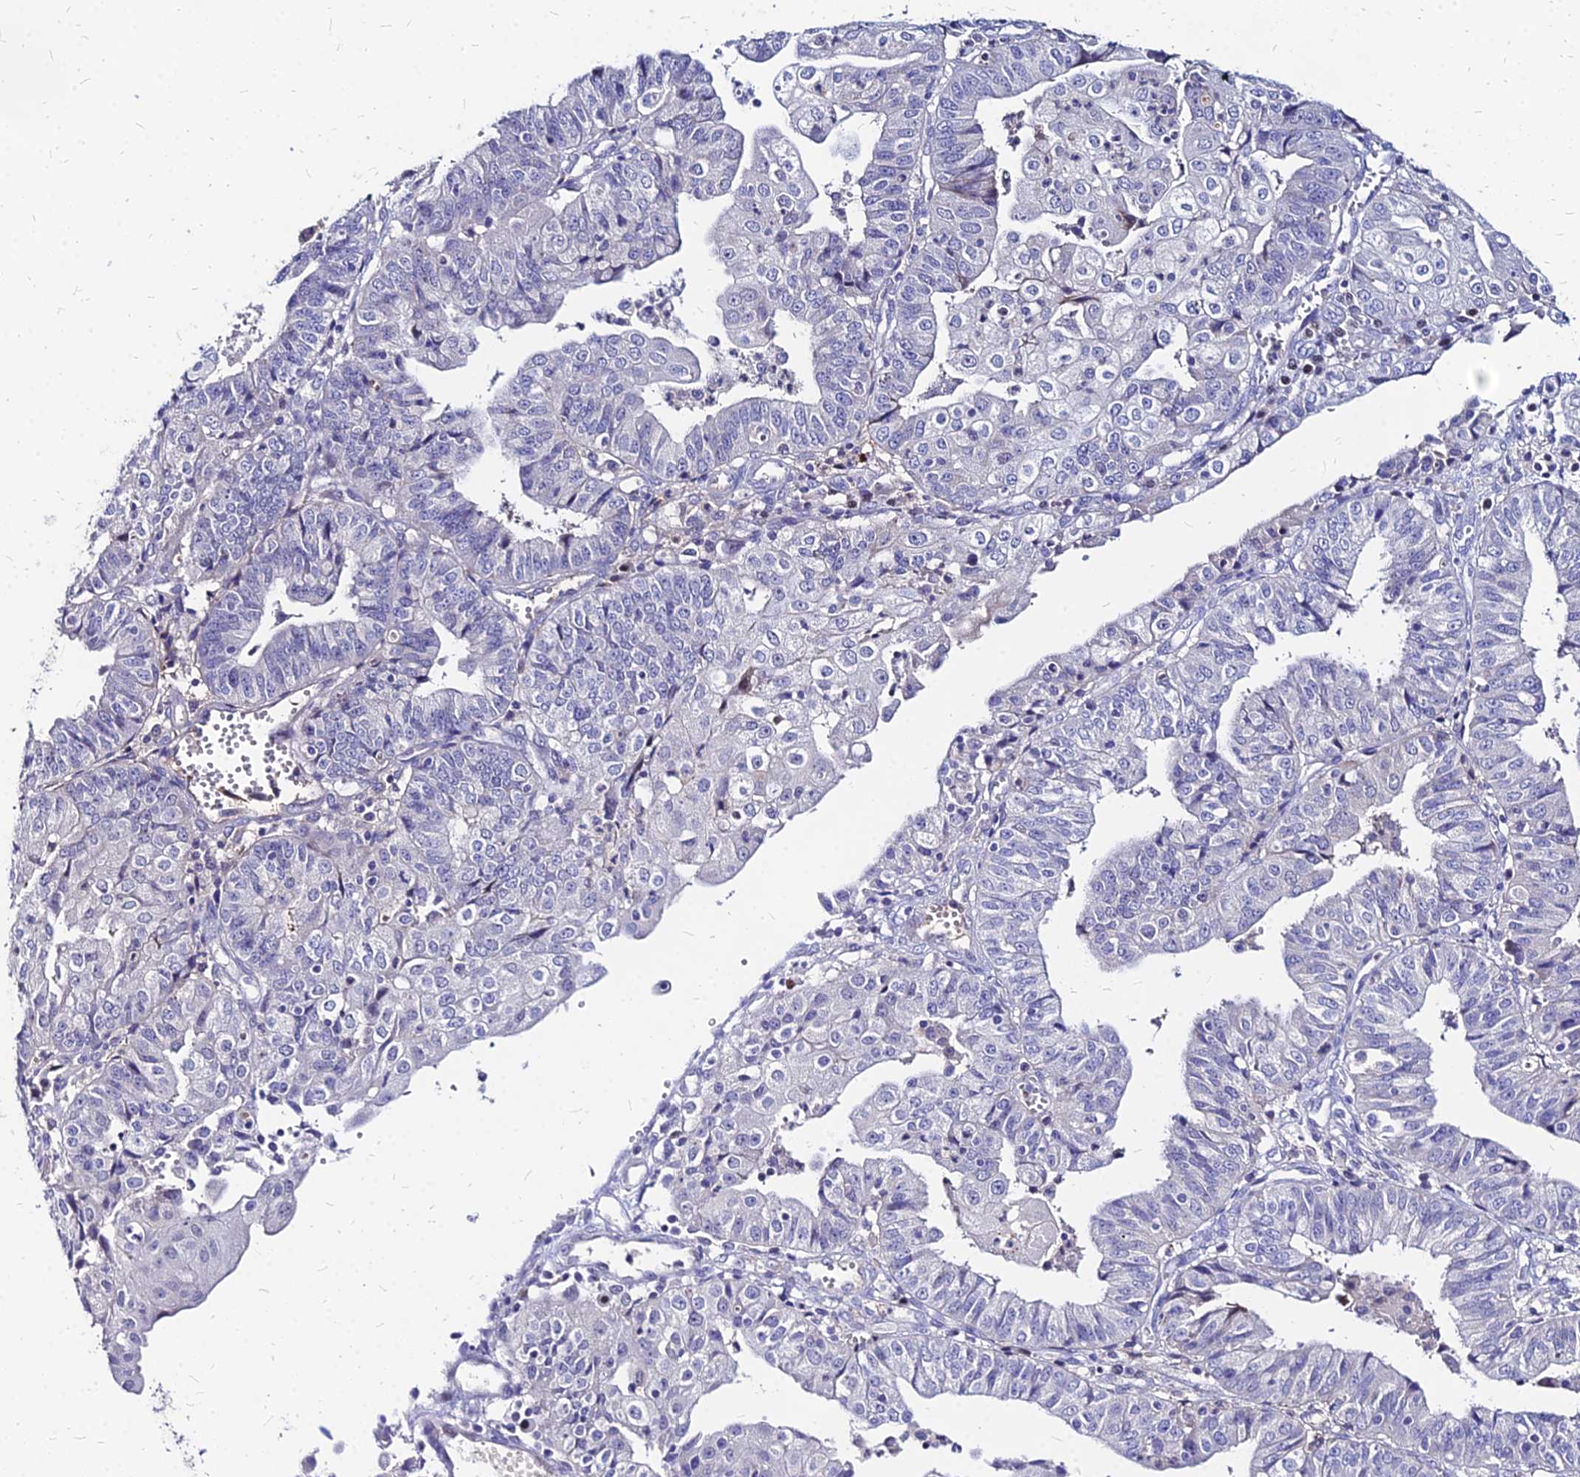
{"staining": {"intensity": "negative", "quantity": "none", "location": "none"}, "tissue": "endometrial cancer", "cell_type": "Tumor cells", "image_type": "cancer", "snomed": [{"axis": "morphology", "description": "Adenocarcinoma, NOS"}, {"axis": "topography", "description": "Endometrium"}], "caption": "Endometrial cancer was stained to show a protein in brown. There is no significant positivity in tumor cells.", "gene": "ACSM6", "patient": {"sex": "female", "age": 56}}